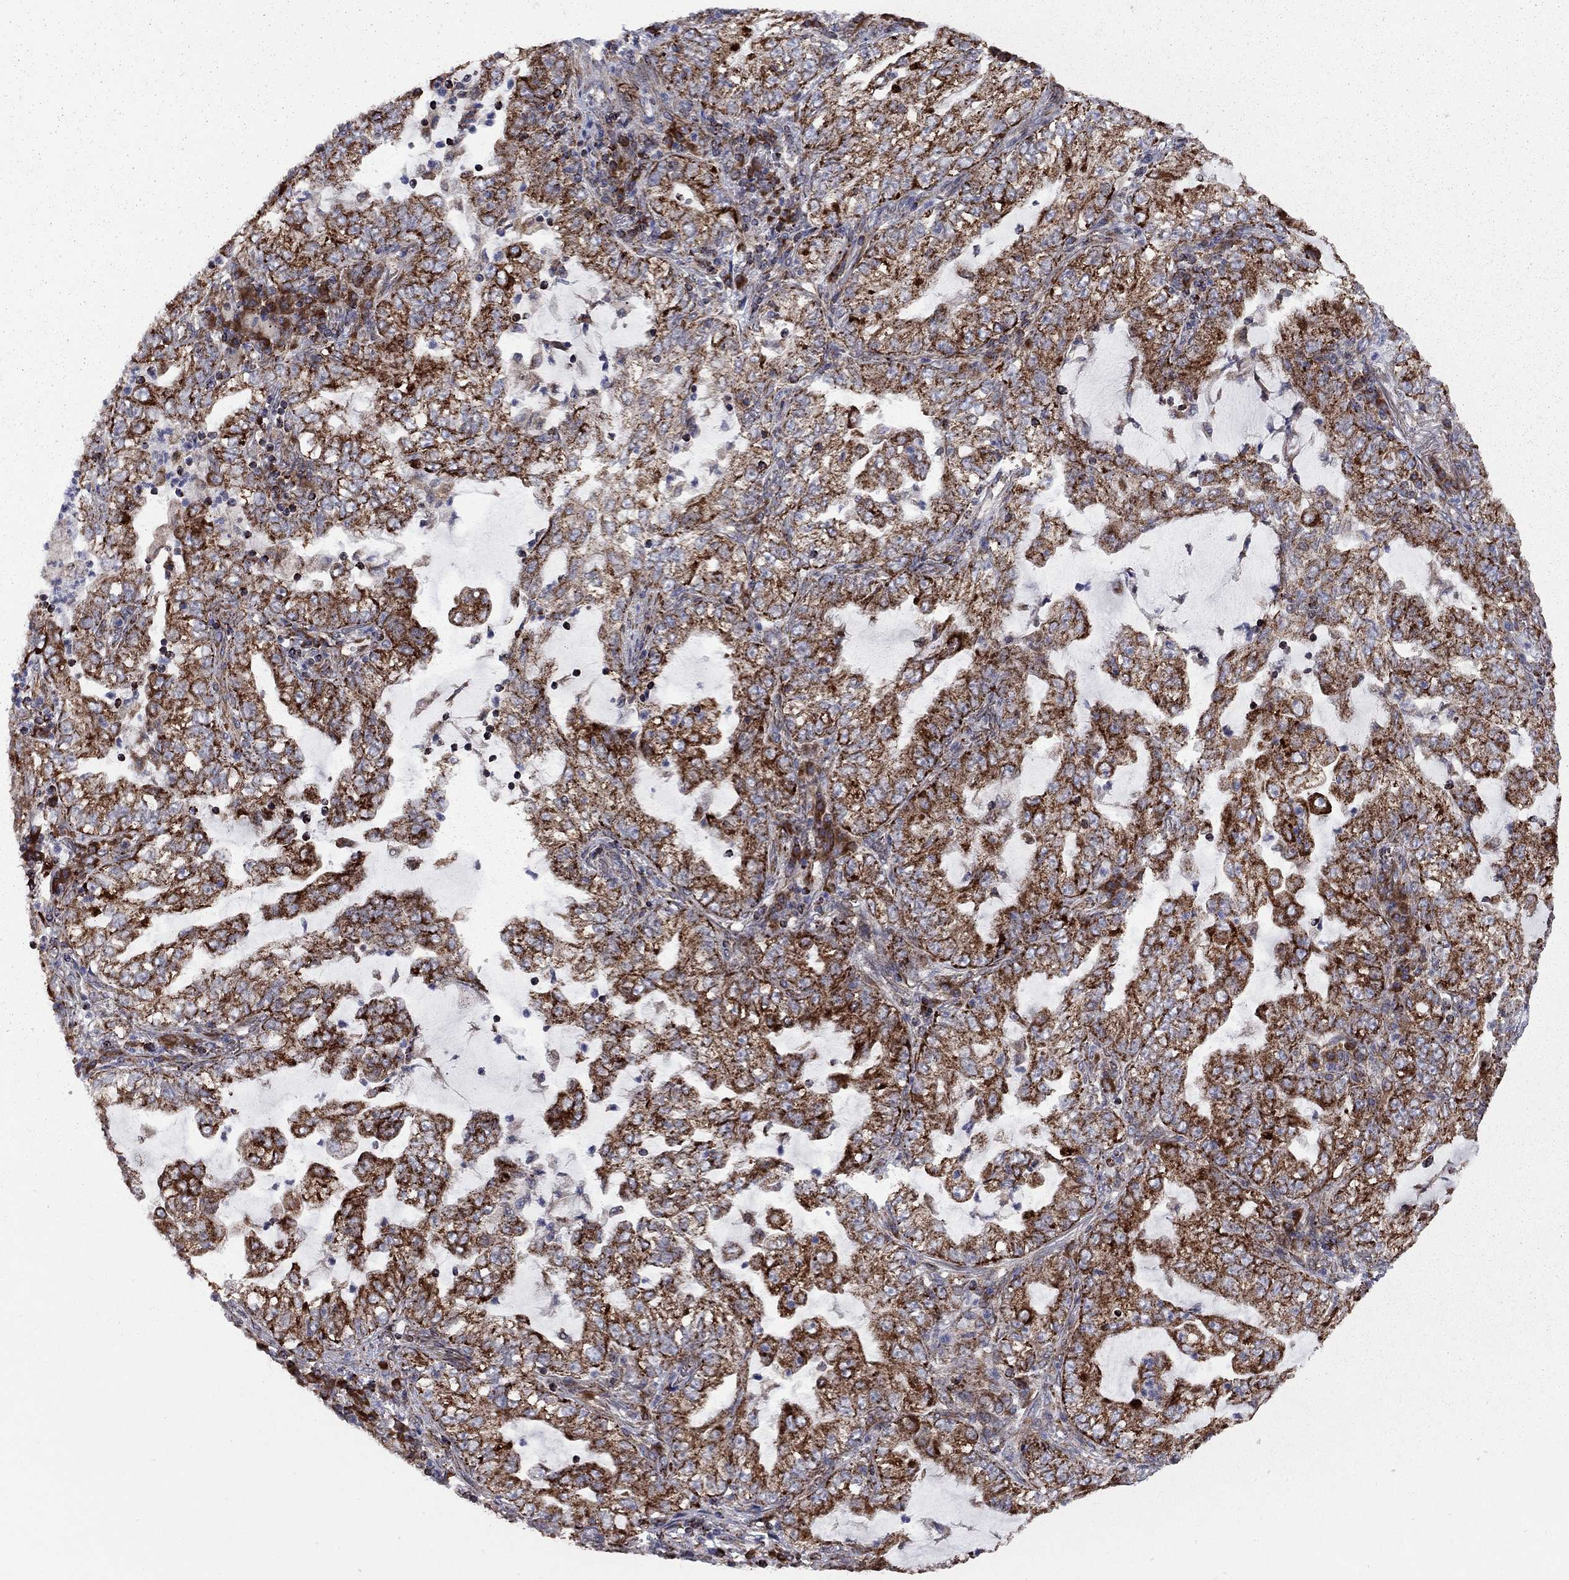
{"staining": {"intensity": "strong", "quantity": "25%-75%", "location": "cytoplasmic/membranous"}, "tissue": "lung cancer", "cell_type": "Tumor cells", "image_type": "cancer", "snomed": [{"axis": "morphology", "description": "Adenocarcinoma, NOS"}, {"axis": "topography", "description": "Lung"}], "caption": "An image of adenocarcinoma (lung) stained for a protein shows strong cytoplasmic/membranous brown staining in tumor cells. The staining was performed using DAB (3,3'-diaminobenzidine), with brown indicating positive protein expression. Nuclei are stained blue with hematoxylin.", "gene": "CLPTM1", "patient": {"sex": "female", "age": 73}}